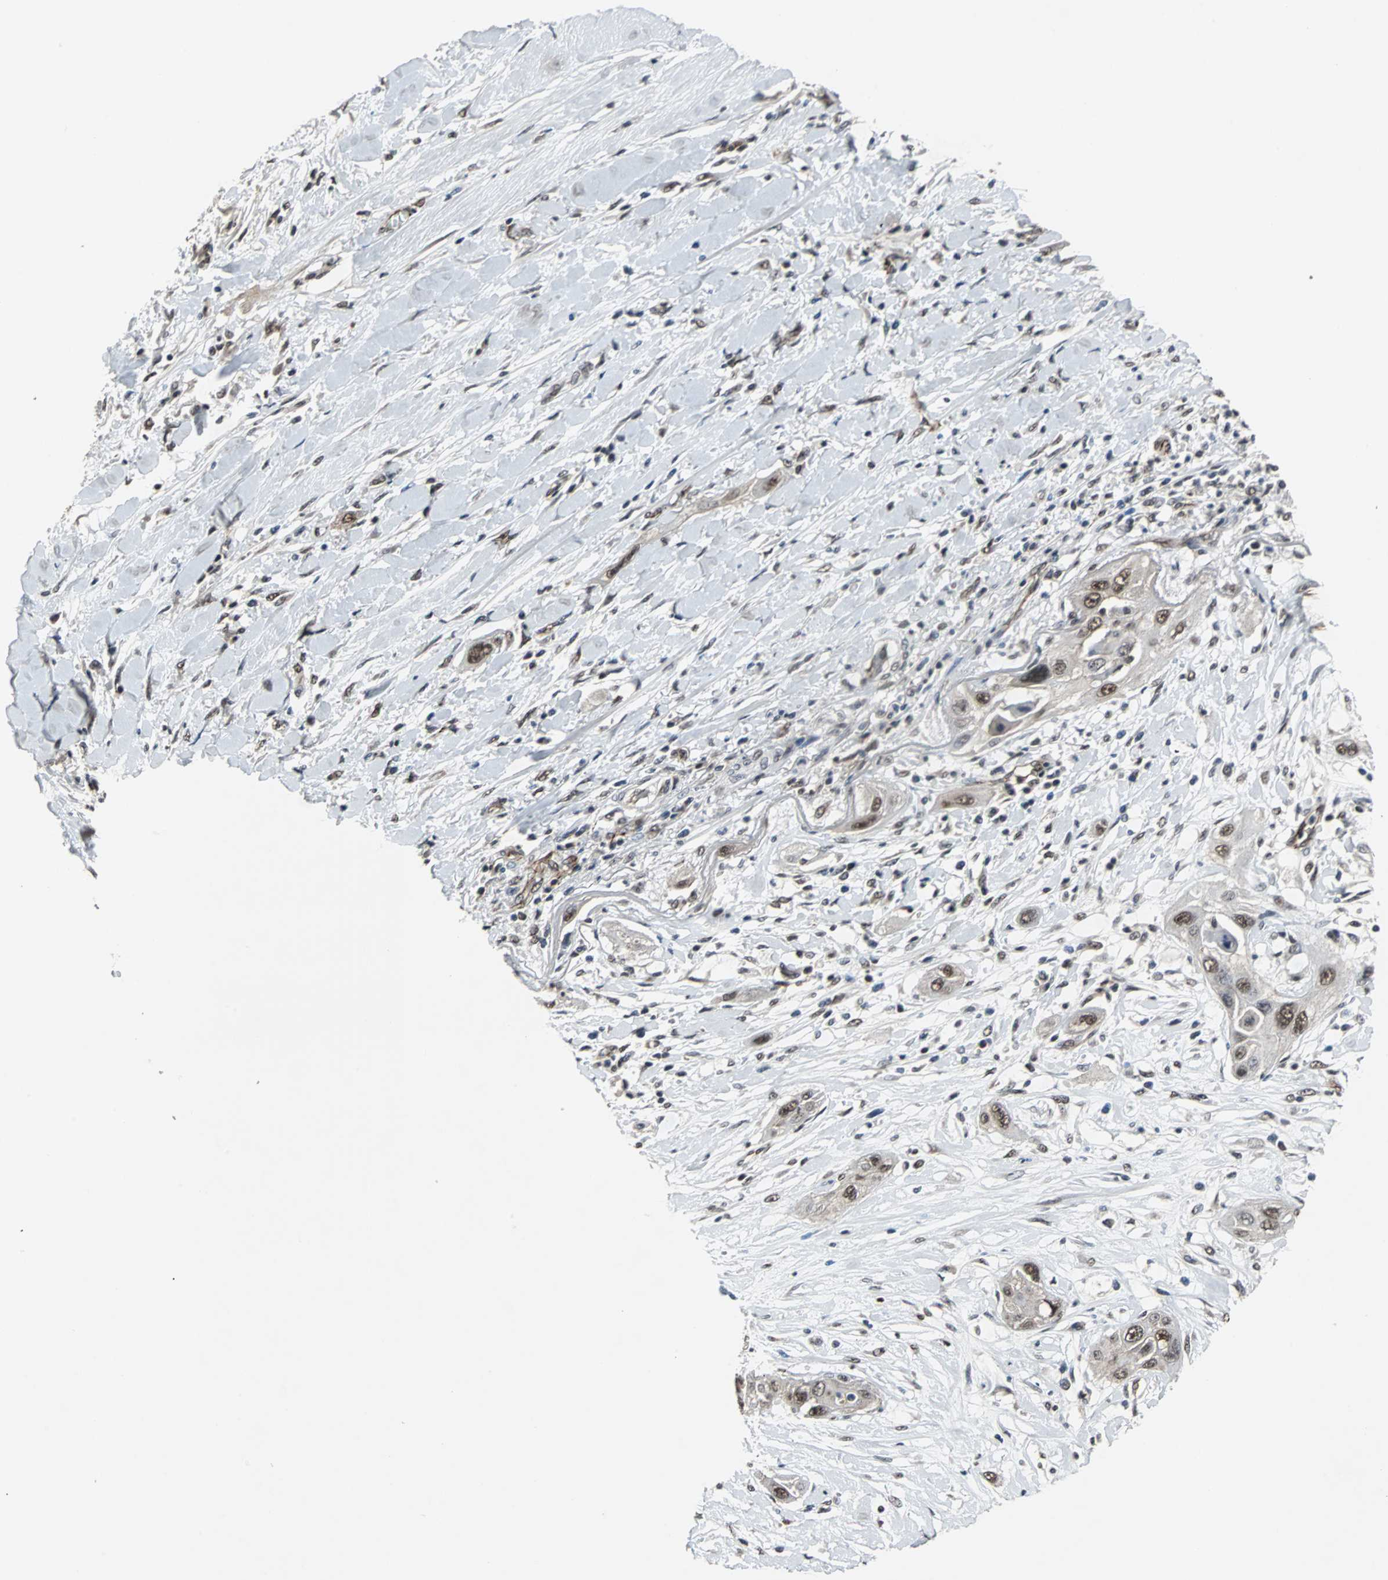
{"staining": {"intensity": "weak", "quantity": ">75%", "location": "cytoplasmic/membranous"}, "tissue": "lung cancer", "cell_type": "Tumor cells", "image_type": "cancer", "snomed": [{"axis": "morphology", "description": "Squamous cell carcinoma, NOS"}, {"axis": "topography", "description": "Lung"}], "caption": "Immunohistochemistry staining of squamous cell carcinoma (lung), which displays low levels of weak cytoplasmic/membranous positivity in approximately >75% of tumor cells indicating weak cytoplasmic/membranous protein staining. The staining was performed using DAB (brown) for protein detection and nuclei were counterstained in hematoxylin (blue).", "gene": "LSR", "patient": {"sex": "female", "age": 47}}